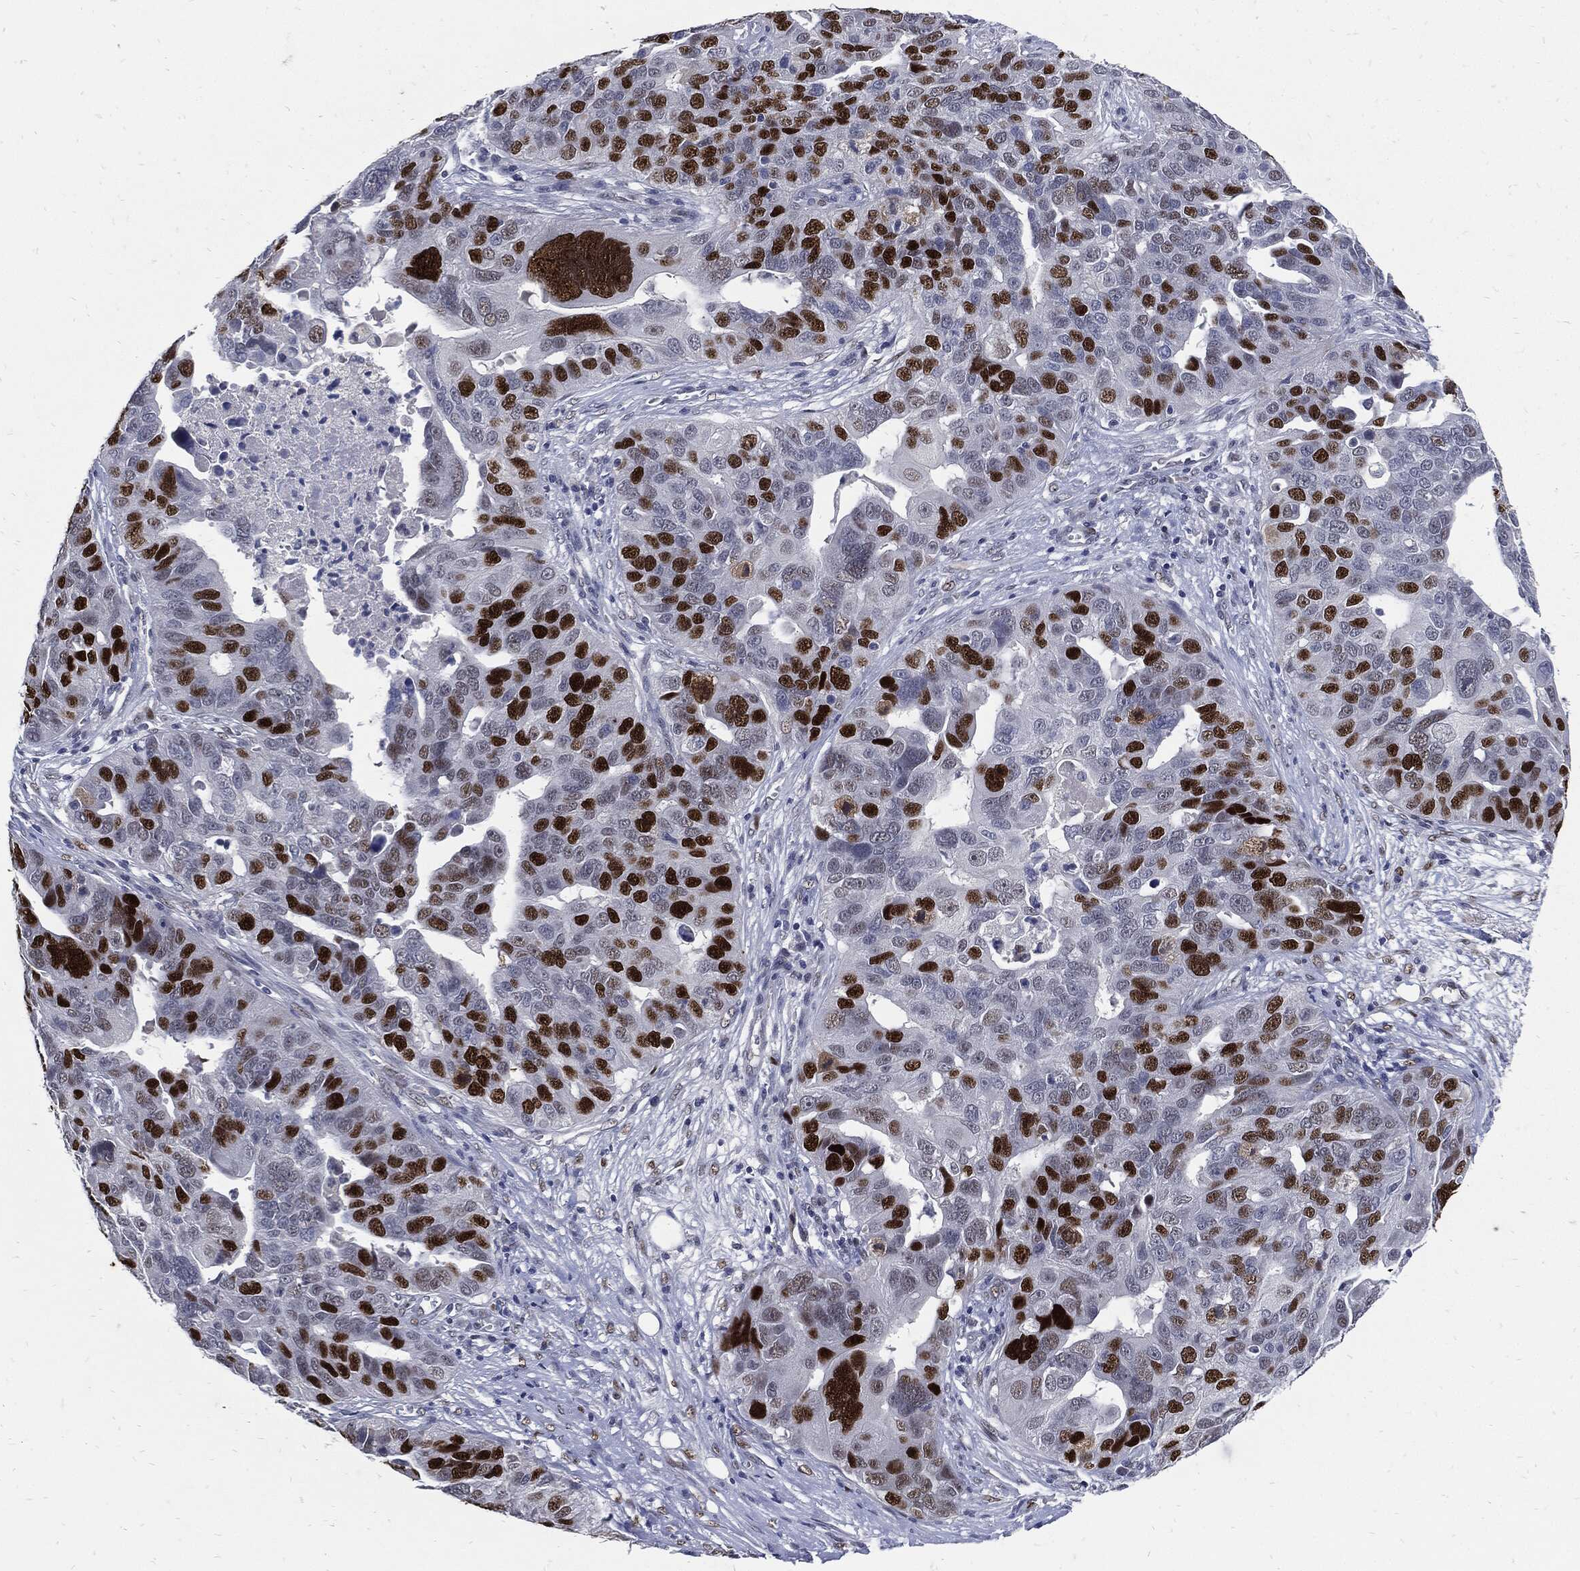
{"staining": {"intensity": "strong", "quantity": "25%-75%", "location": "nuclear"}, "tissue": "ovarian cancer", "cell_type": "Tumor cells", "image_type": "cancer", "snomed": [{"axis": "morphology", "description": "Carcinoma, endometroid"}, {"axis": "topography", "description": "Soft tissue"}, {"axis": "topography", "description": "Ovary"}], "caption": "High-magnification brightfield microscopy of ovarian cancer (endometroid carcinoma) stained with DAB (3,3'-diaminobenzidine) (brown) and counterstained with hematoxylin (blue). tumor cells exhibit strong nuclear staining is present in about25%-75% of cells.", "gene": "NBN", "patient": {"sex": "female", "age": 52}}